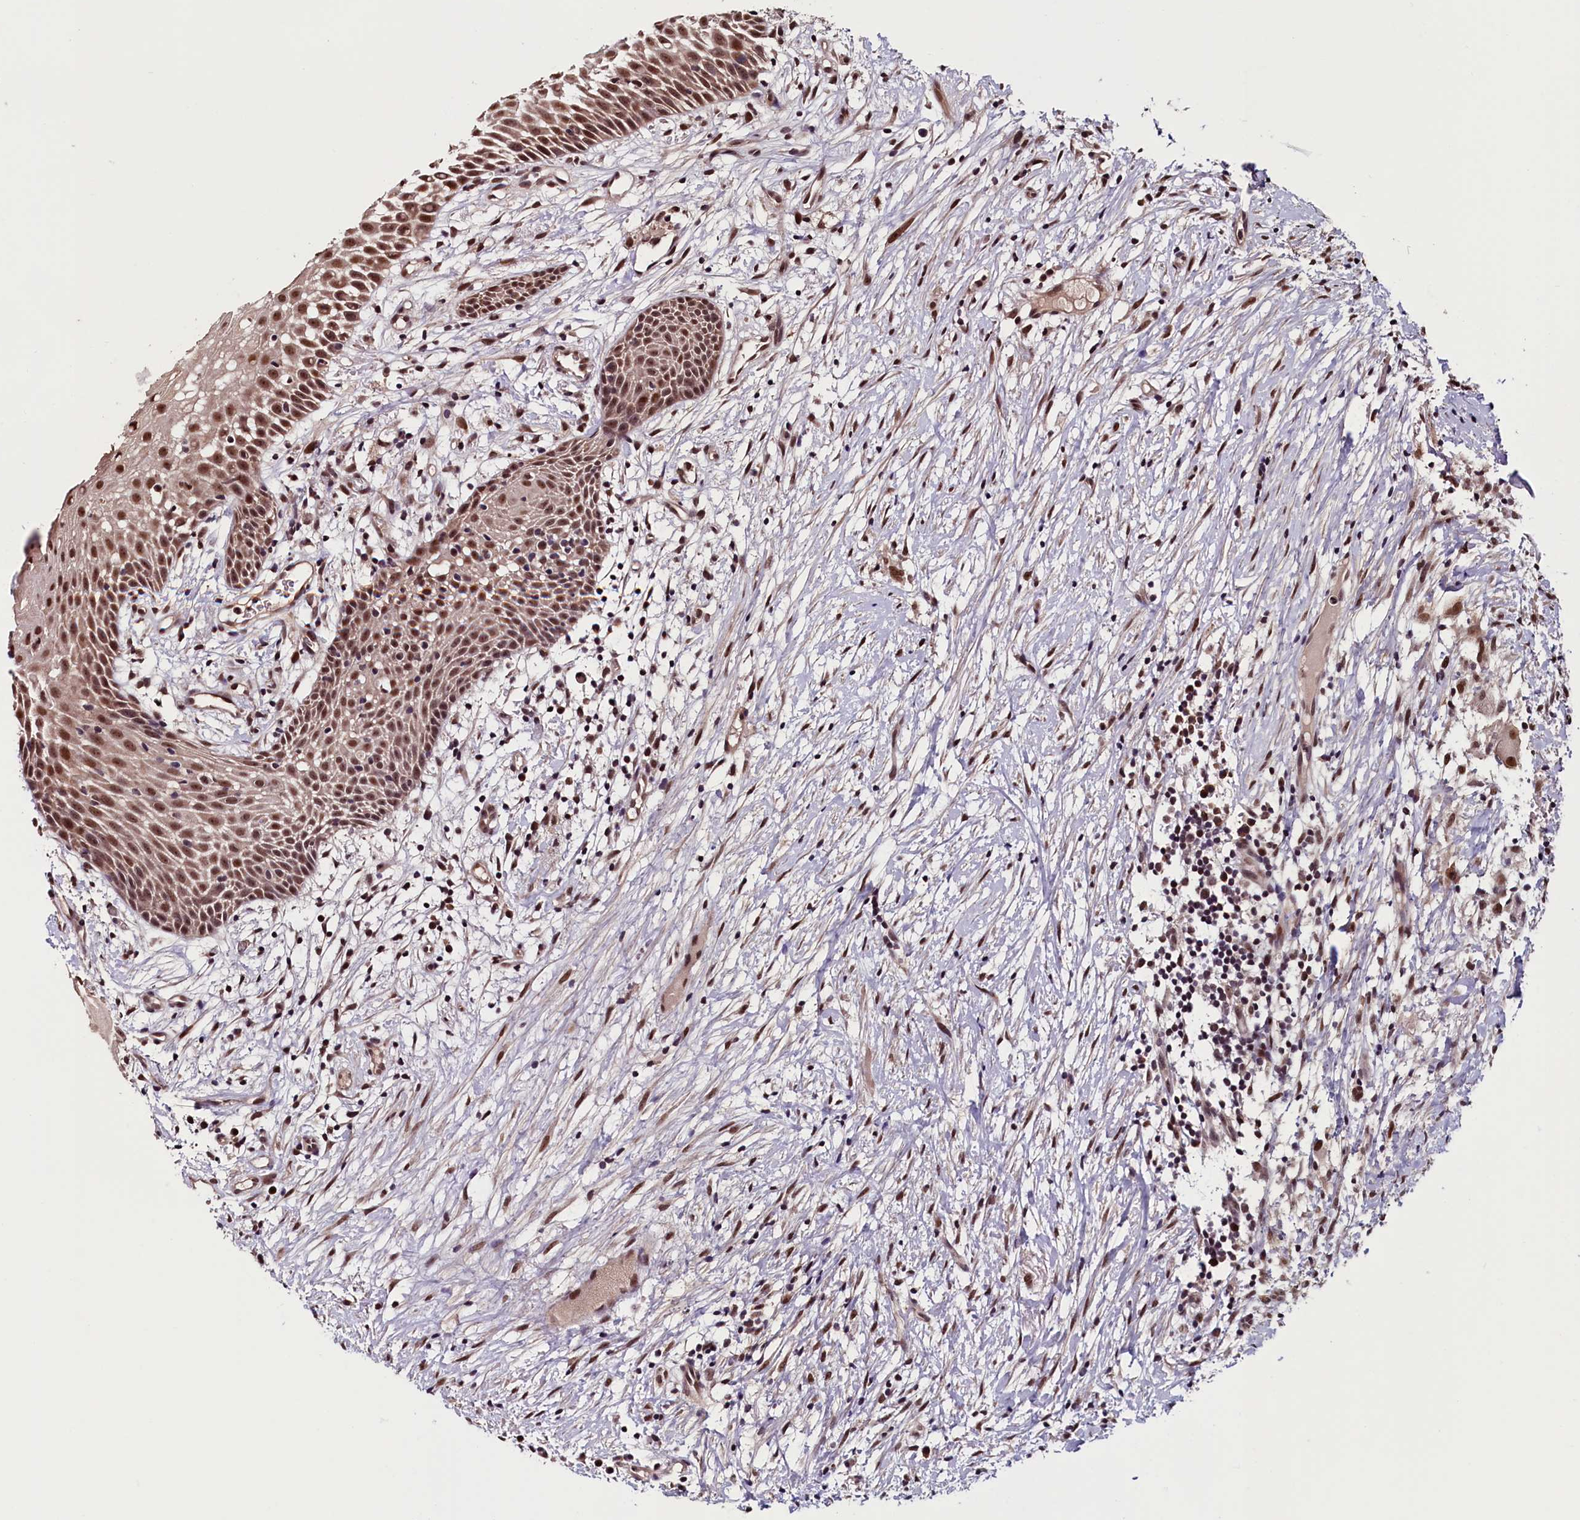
{"staining": {"intensity": "moderate", "quantity": ">75%", "location": "nuclear"}, "tissue": "oral mucosa", "cell_type": "Squamous epithelial cells", "image_type": "normal", "snomed": [{"axis": "morphology", "description": "Normal tissue, NOS"}, {"axis": "topography", "description": "Oral tissue"}], "caption": "Human oral mucosa stained for a protein (brown) exhibits moderate nuclear positive expression in approximately >75% of squamous epithelial cells.", "gene": "RNMT", "patient": {"sex": "female", "age": 69}}